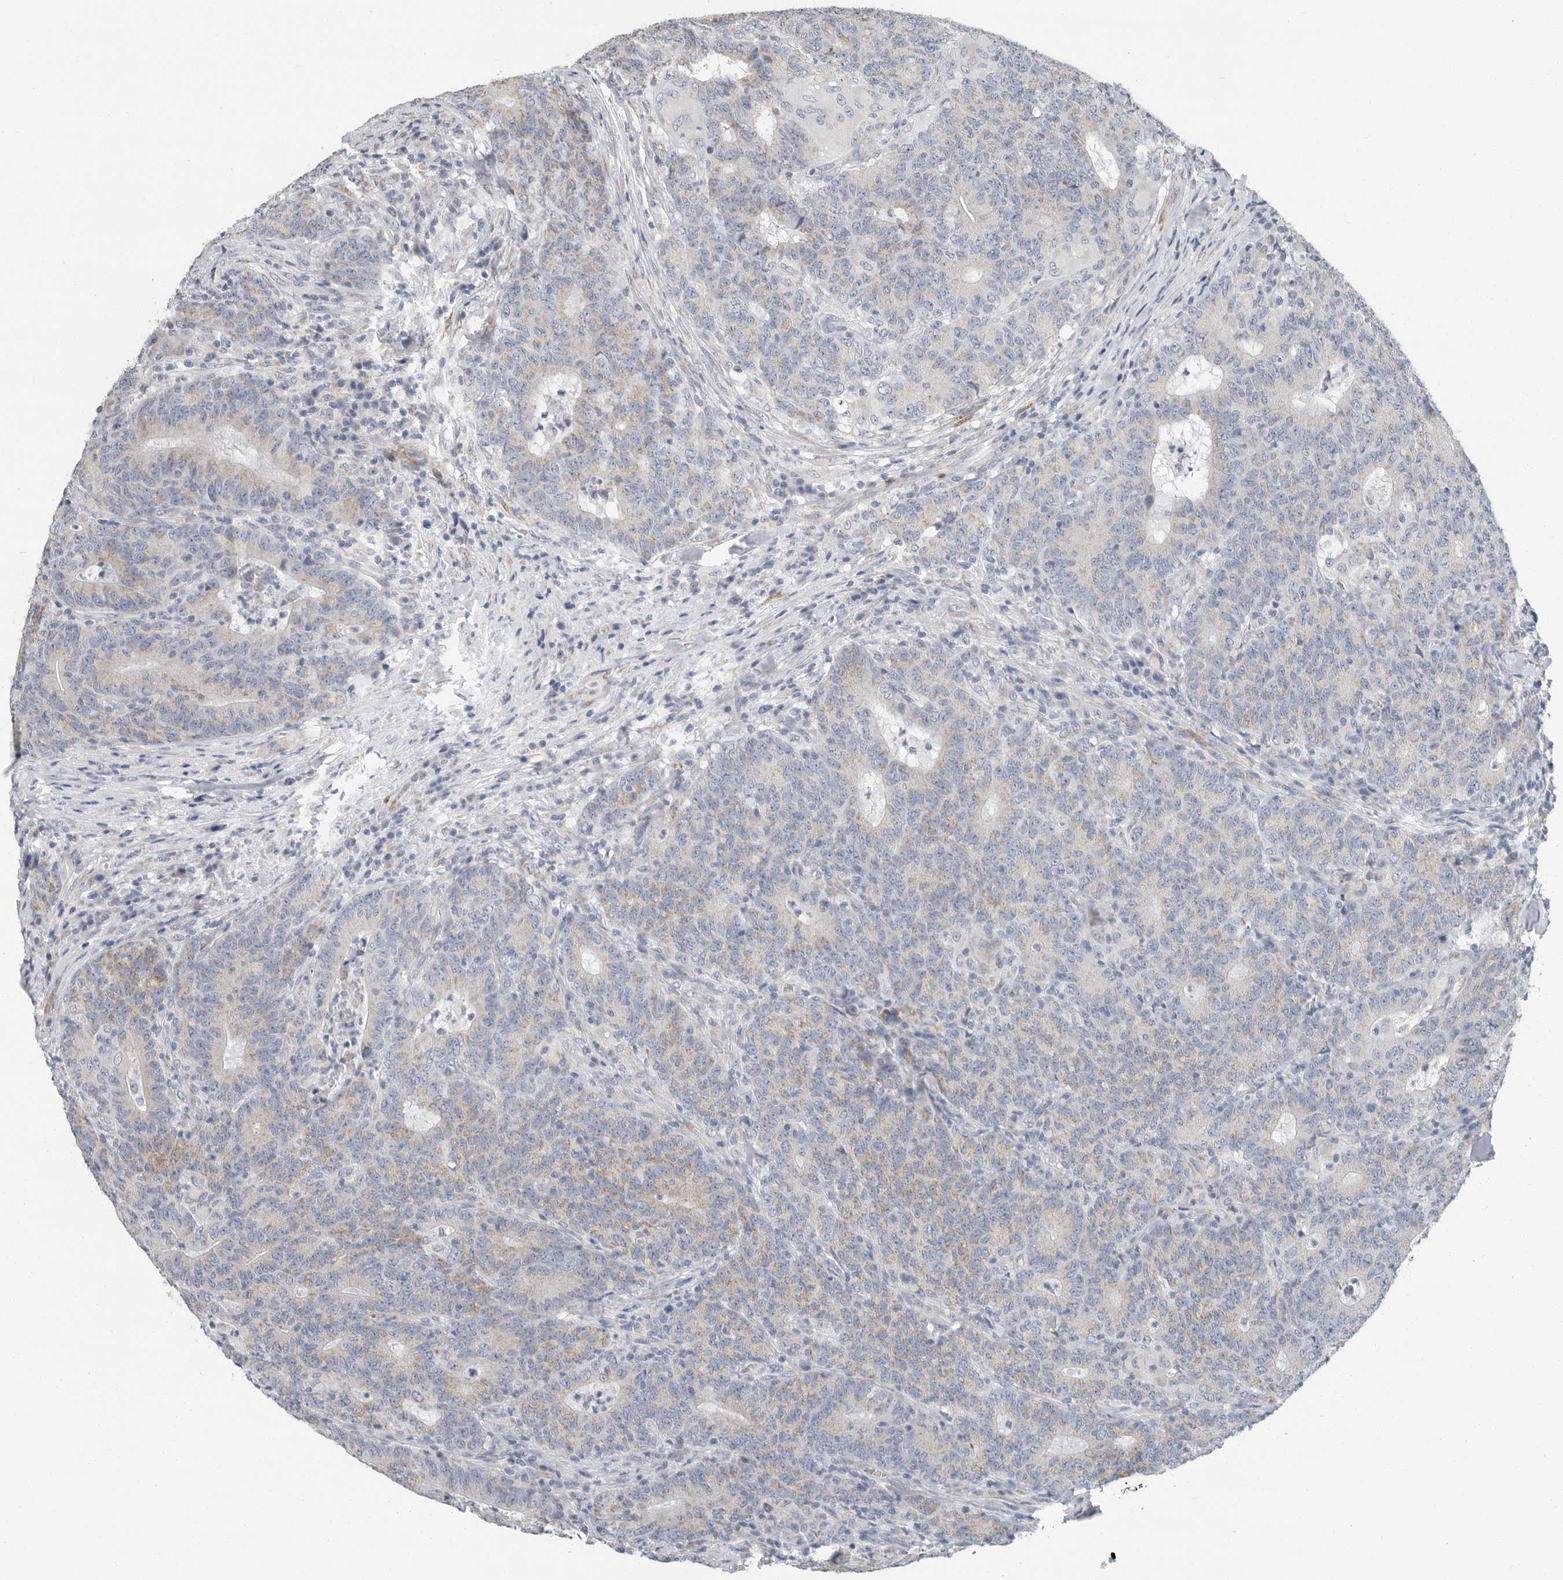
{"staining": {"intensity": "weak", "quantity": "<25%", "location": "cytoplasmic/membranous"}, "tissue": "colorectal cancer", "cell_type": "Tumor cells", "image_type": "cancer", "snomed": [{"axis": "morphology", "description": "Normal tissue, NOS"}, {"axis": "morphology", "description": "Adenocarcinoma, NOS"}, {"axis": "topography", "description": "Colon"}], "caption": "IHC of adenocarcinoma (colorectal) exhibits no expression in tumor cells. Nuclei are stained in blue.", "gene": "PLN", "patient": {"sex": "female", "age": 75}}